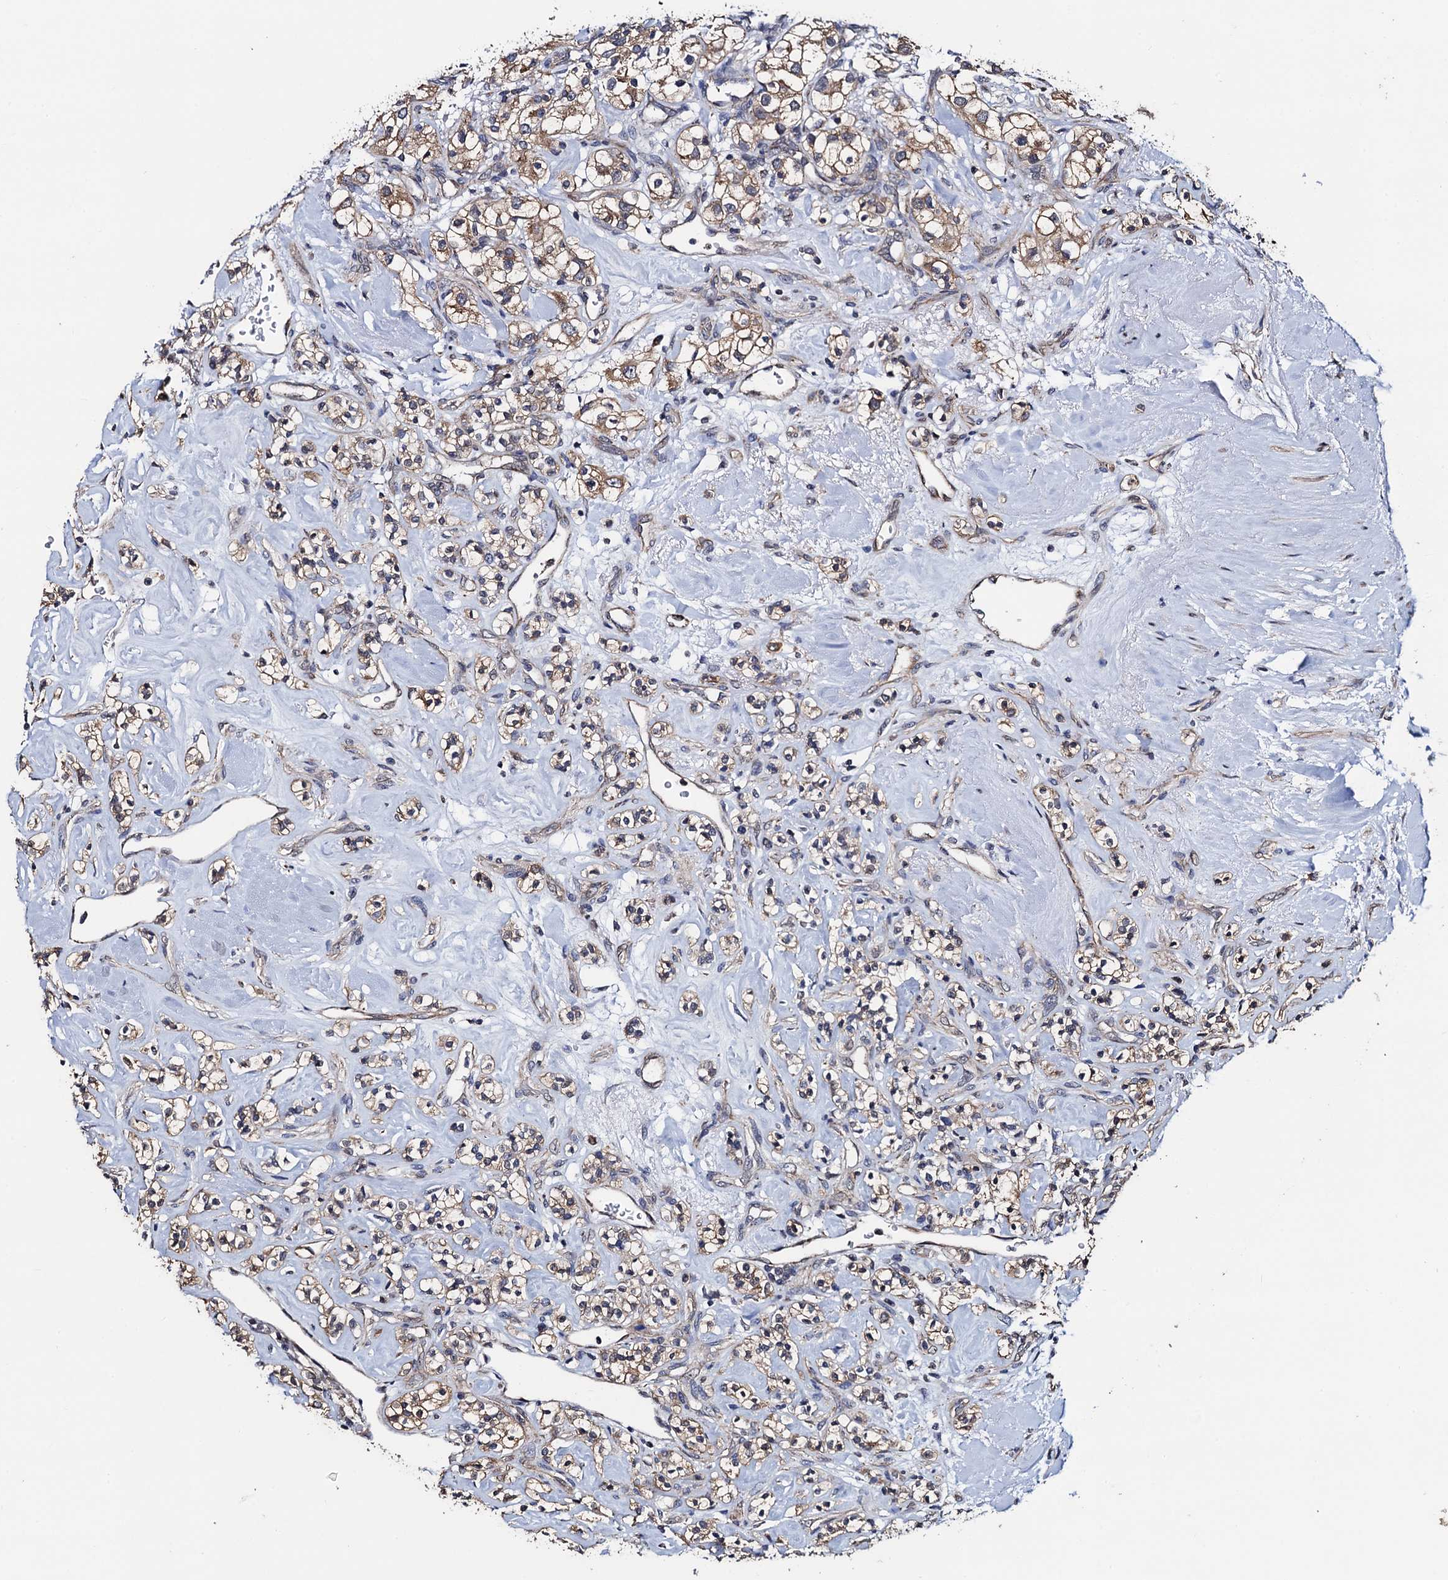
{"staining": {"intensity": "moderate", "quantity": ">75%", "location": "cytoplasmic/membranous"}, "tissue": "renal cancer", "cell_type": "Tumor cells", "image_type": "cancer", "snomed": [{"axis": "morphology", "description": "Adenocarcinoma, NOS"}, {"axis": "topography", "description": "Kidney"}], "caption": "This photomicrograph exhibits IHC staining of renal adenocarcinoma, with medium moderate cytoplasmic/membranous positivity in approximately >75% of tumor cells.", "gene": "PTCD3", "patient": {"sex": "male", "age": 77}}